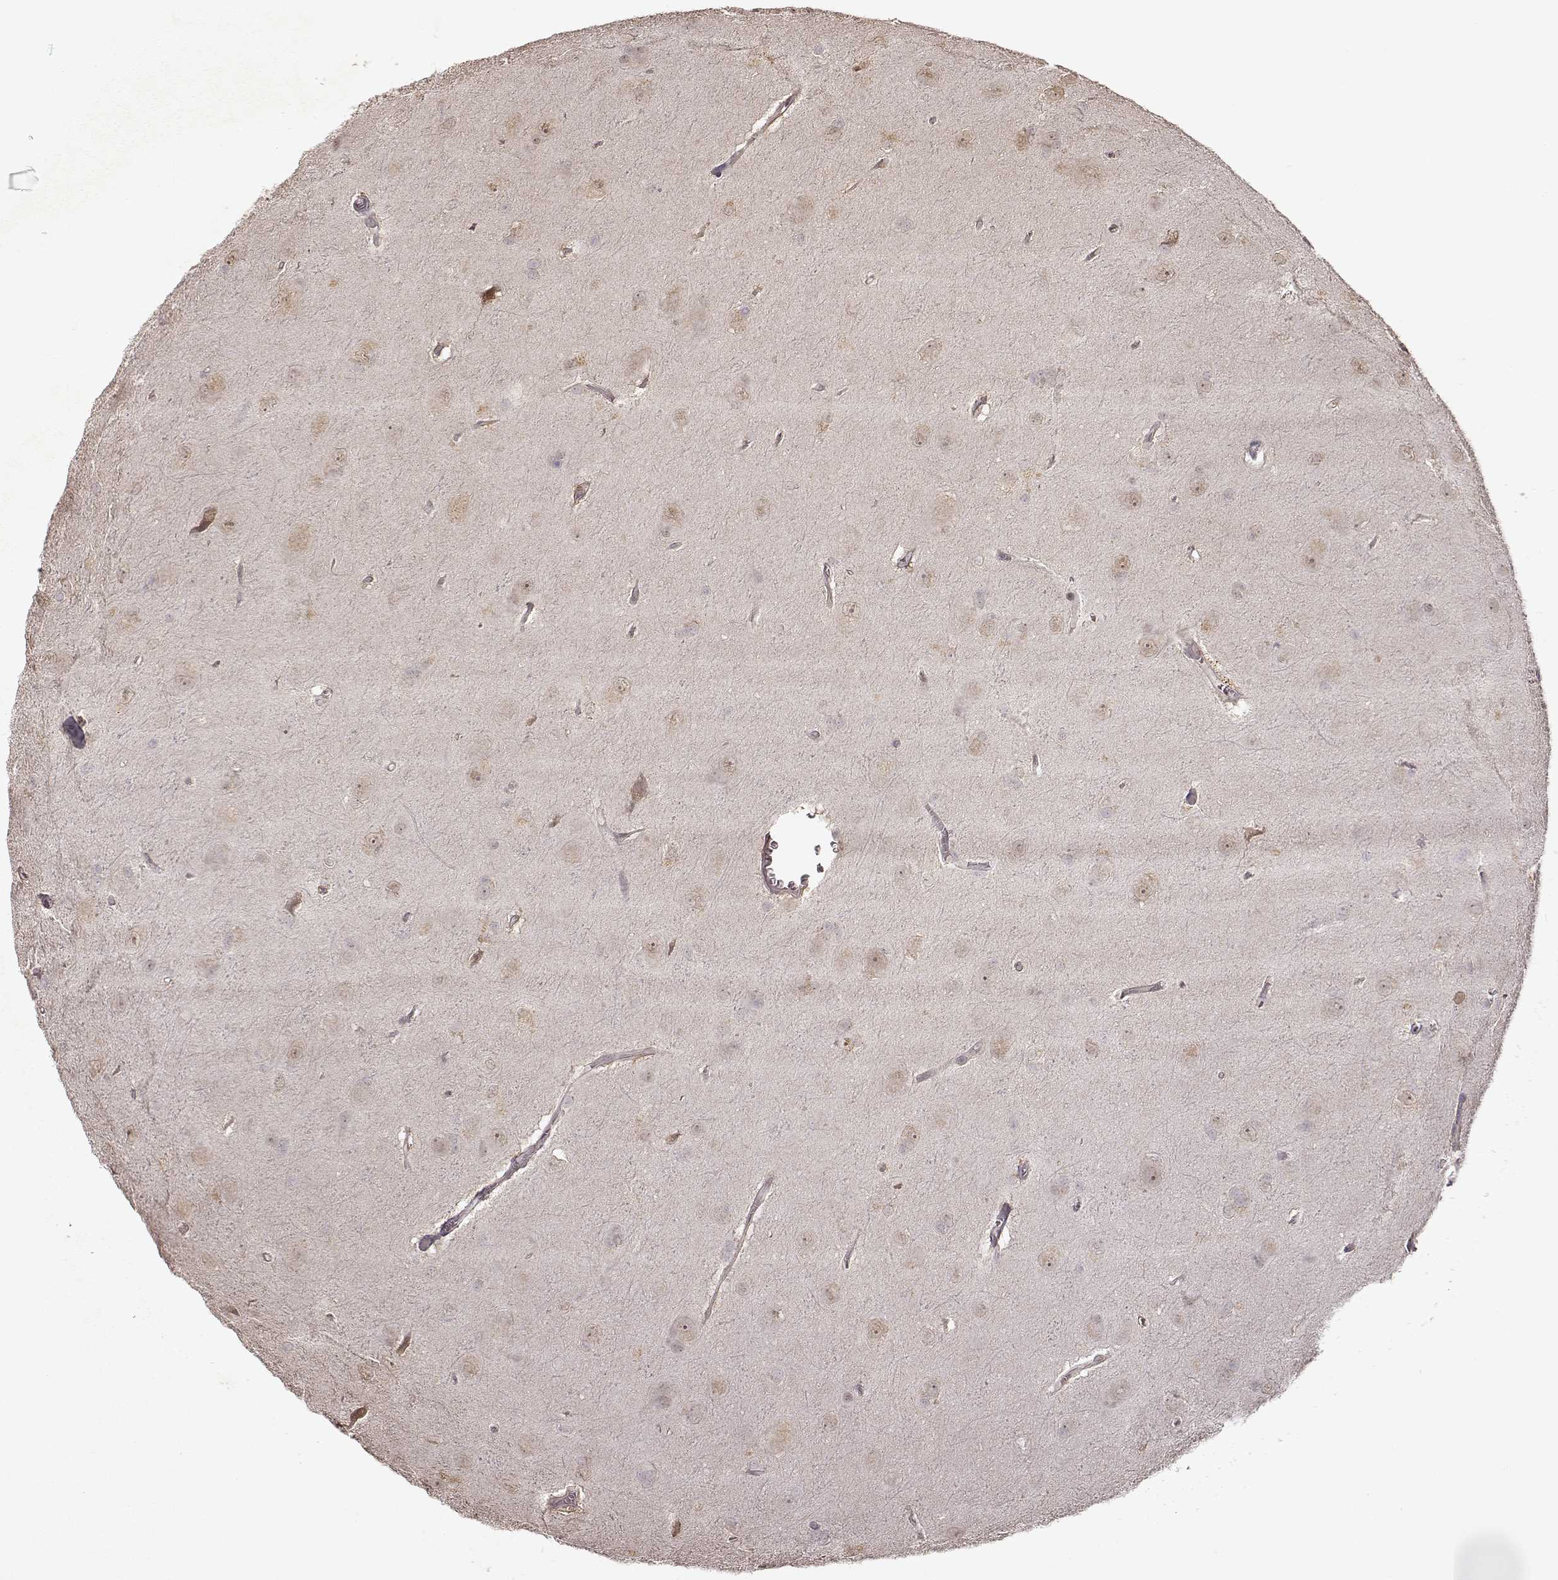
{"staining": {"intensity": "negative", "quantity": "none", "location": "none"}, "tissue": "glioma", "cell_type": "Tumor cells", "image_type": "cancer", "snomed": [{"axis": "morphology", "description": "Glioma, malignant, Low grade"}, {"axis": "topography", "description": "Brain"}], "caption": "Photomicrograph shows no significant protein positivity in tumor cells of glioma.", "gene": "CRB1", "patient": {"sex": "male", "age": 58}}